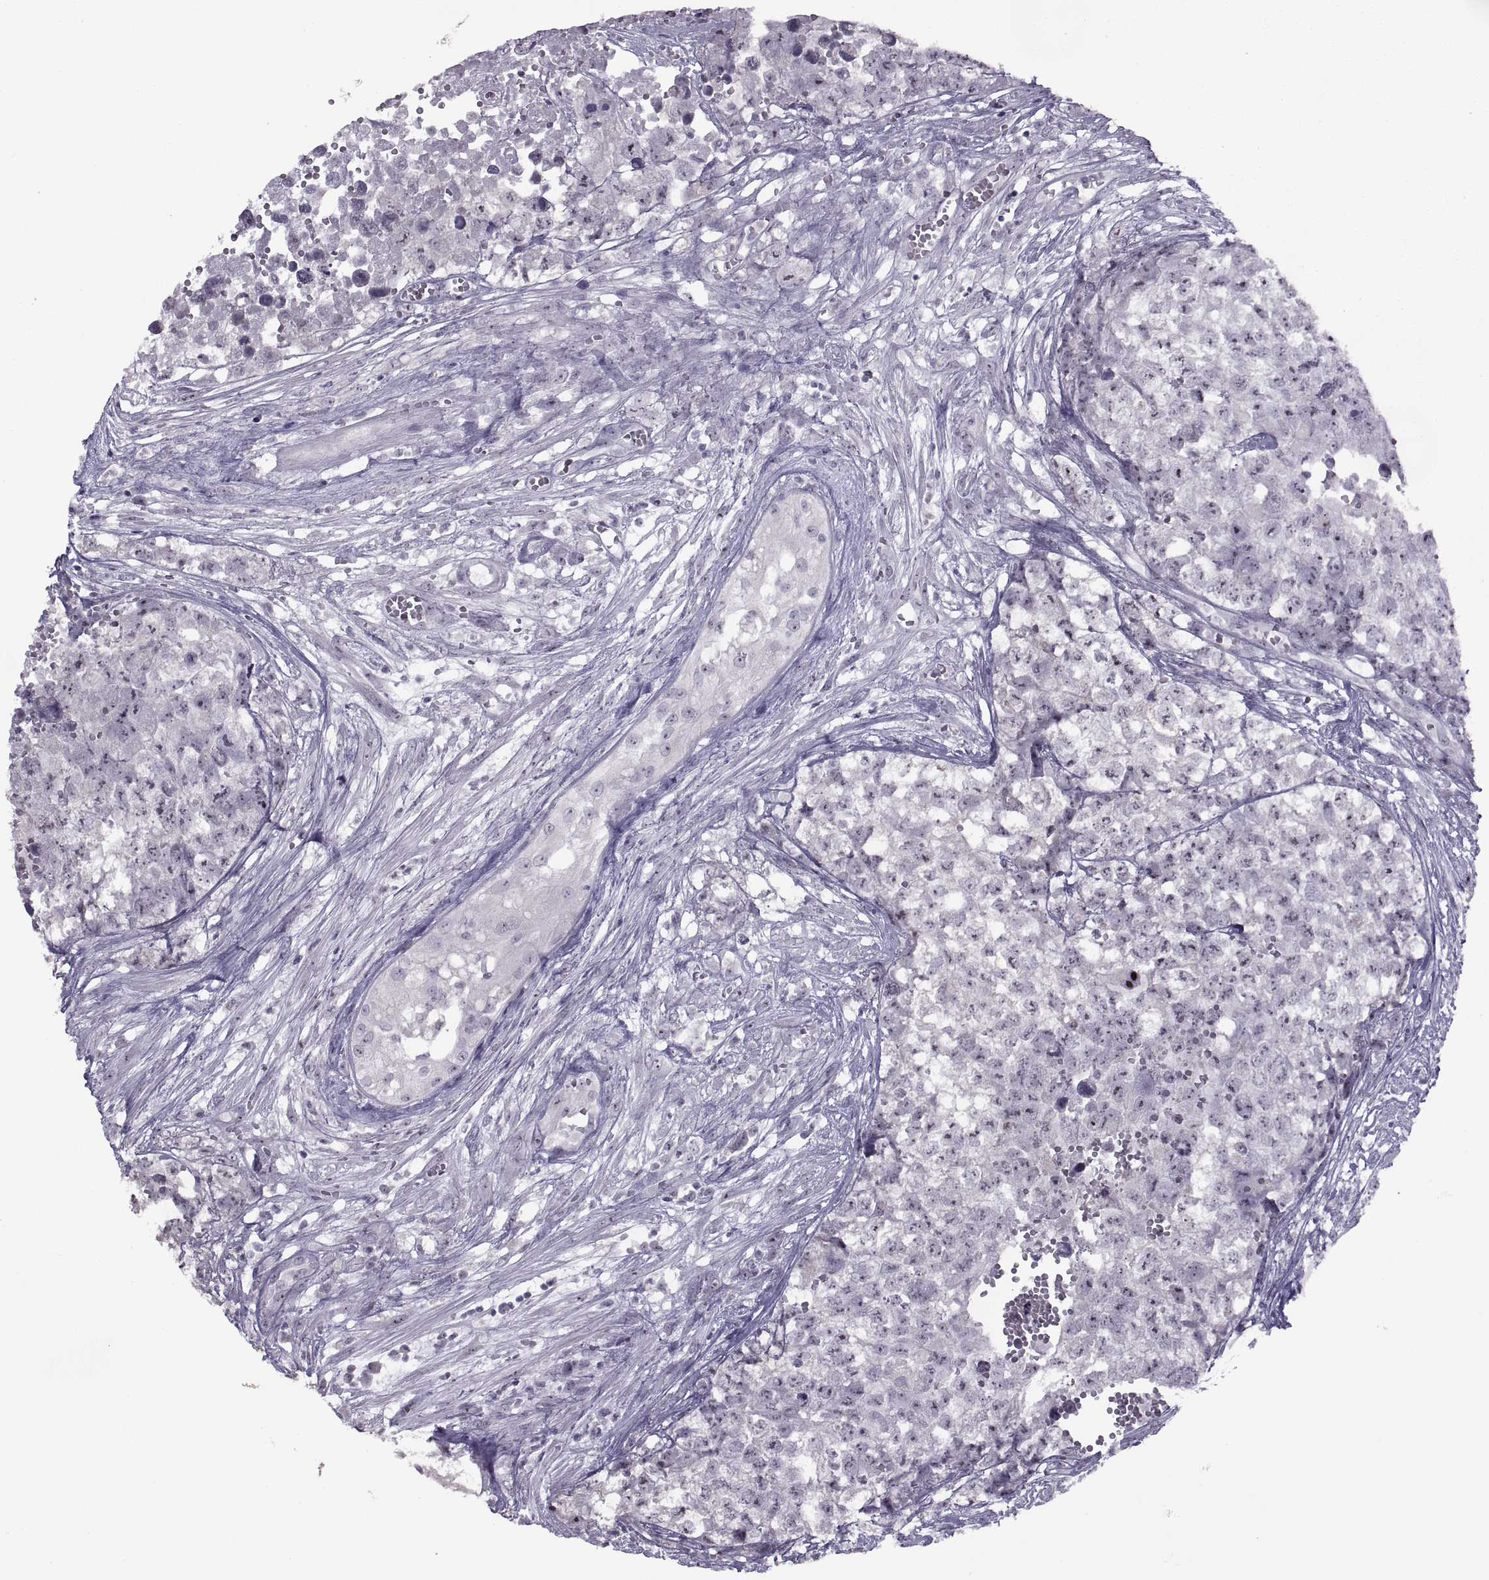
{"staining": {"intensity": "negative", "quantity": "none", "location": "none"}, "tissue": "testis cancer", "cell_type": "Tumor cells", "image_type": "cancer", "snomed": [{"axis": "morphology", "description": "Seminoma, NOS"}, {"axis": "morphology", "description": "Carcinoma, Embryonal, NOS"}, {"axis": "topography", "description": "Testis"}], "caption": "Micrograph shows no protein positivity in tumor cells of embryonal carcinoma (testis) tissue.", "gene": "ASIC2", "patient": {"sex": "male", "age": 22}}